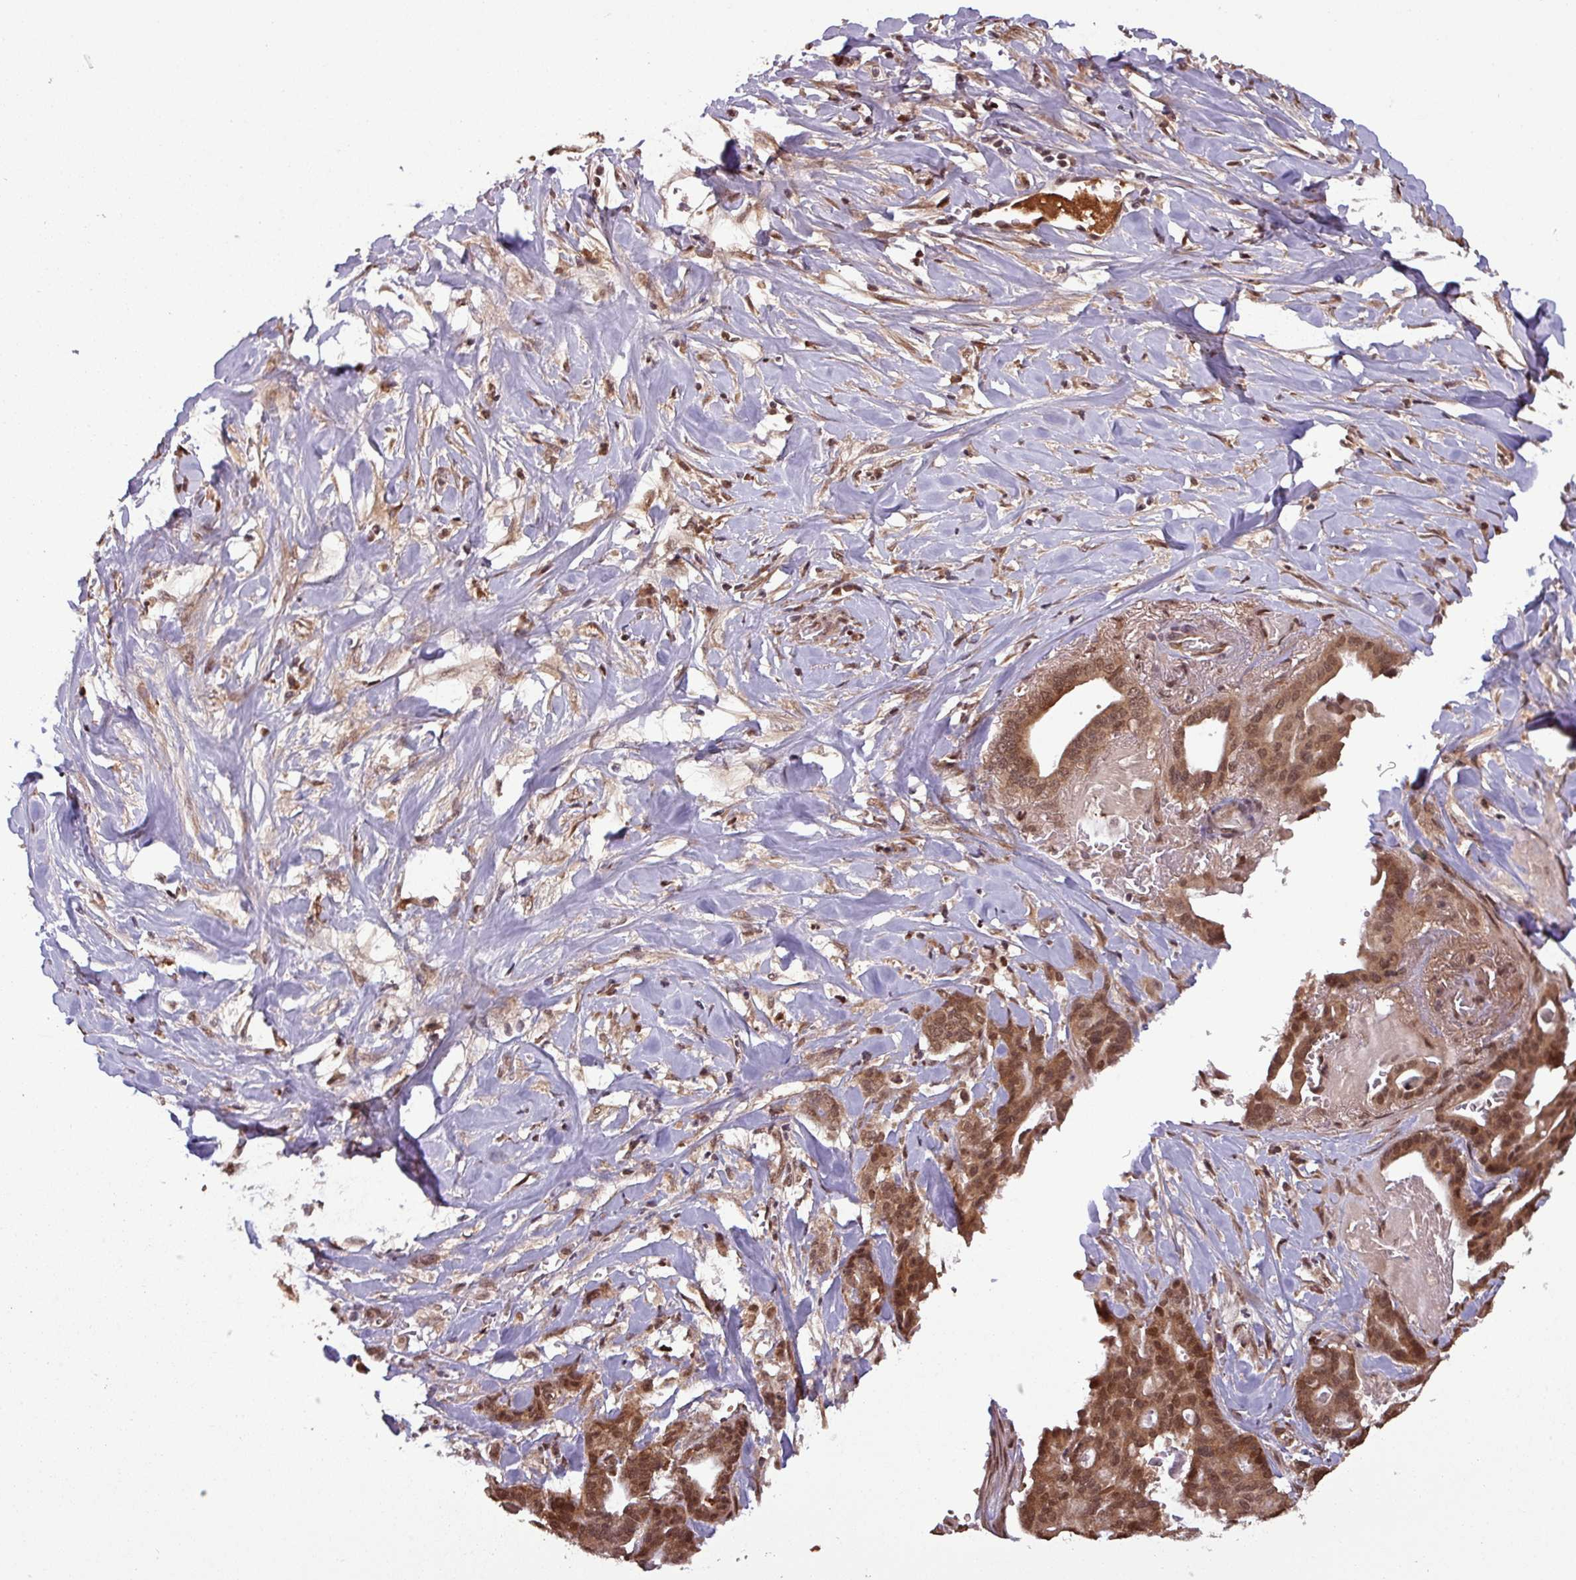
{"staining": {"intensity": "moderate", "quantity": ">75%", "location": "cytoplasmic/membranous,nuclear"}, "tissue": "pancreatic cancer", "cell_type": "Tumor cells", "image_type": "cancer", "snomed": [{"axis": "morphology", "description": "Adenocarcinoma, NOS"}, {"axis": "topography", "description": "Pancreas"}], "caption": "Pancreatic adenocarcinoma stained with immunohistochemistry reveals moderate cytoplasmic/membranous and nuclear staining in about >75% of tumor cells. The protein of interest is shown in brown color, while the nuclei are stained blue.", "gene": "NOB1", "patient": {"sex": "male", "age": 63}}